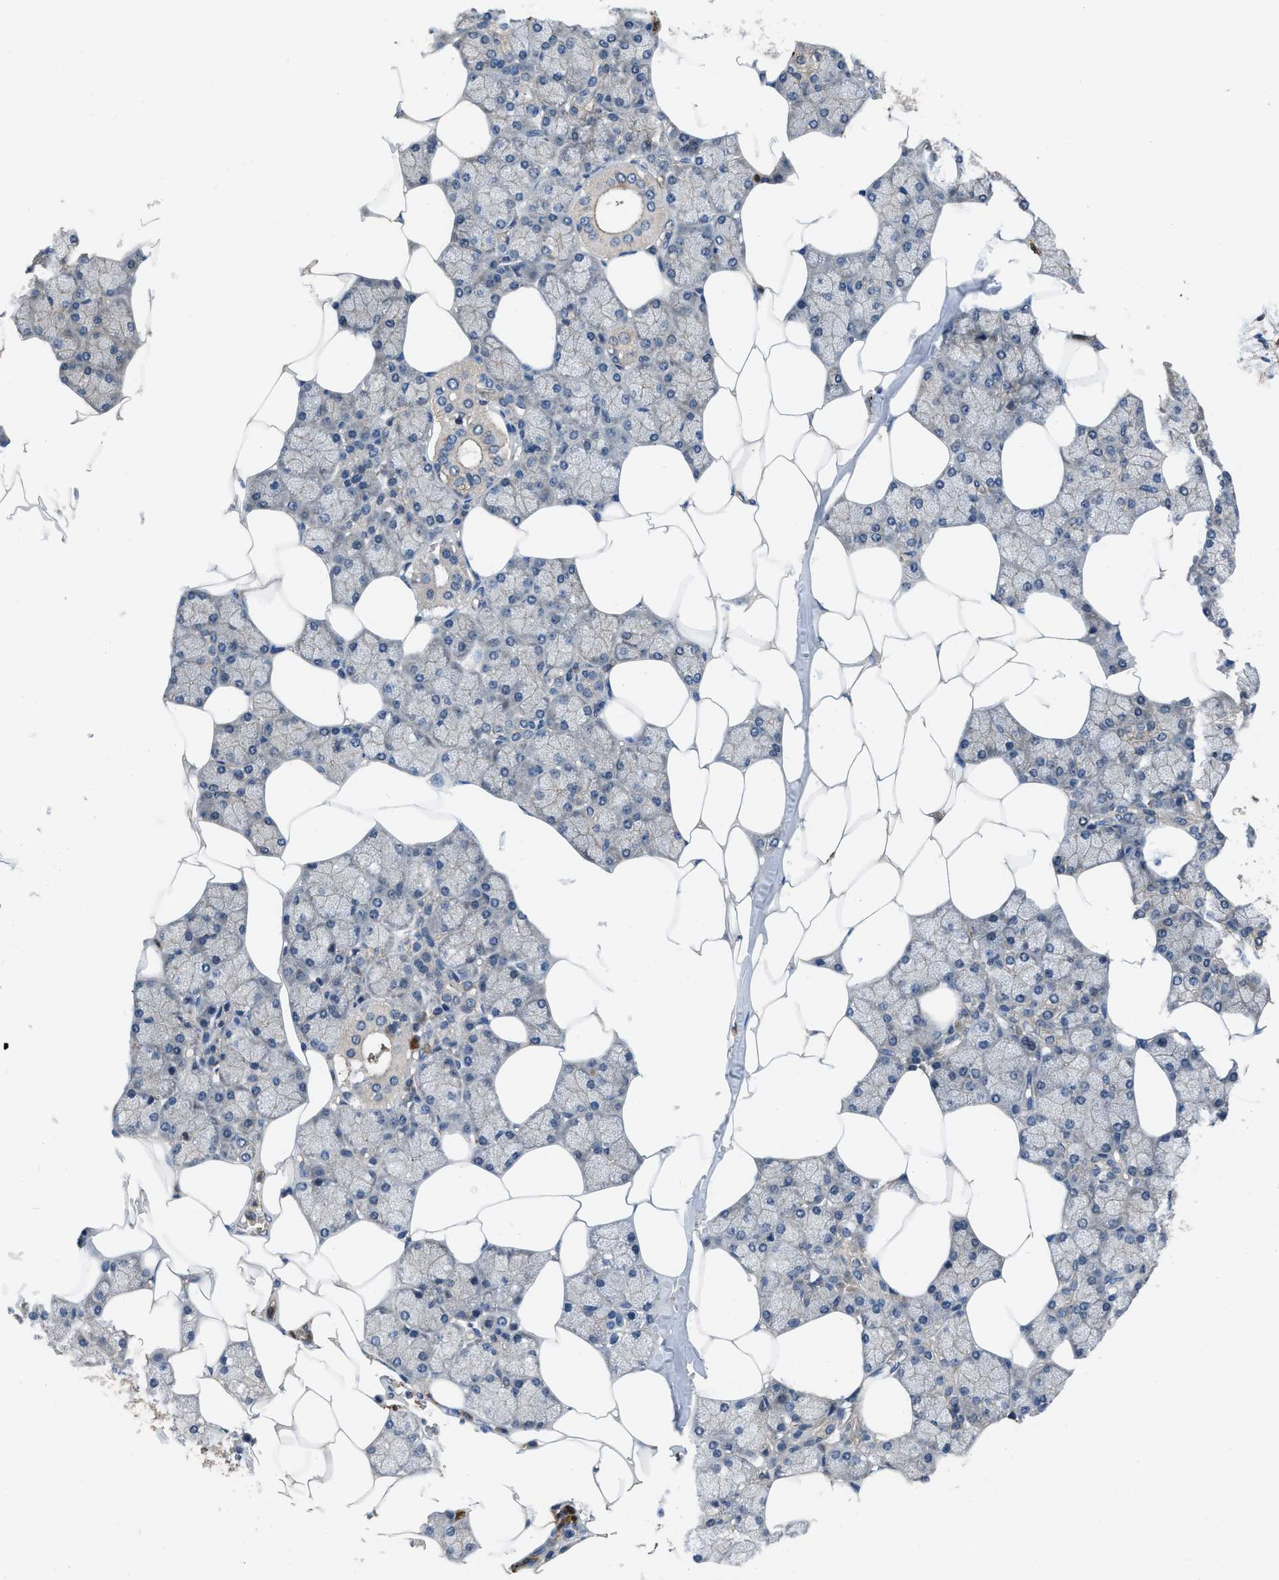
{"staining": {"intensity": "moderate", "quantity": "25%-75%", "location": "cytoplasmic/membranous"}, "tissue": "salivary gland", "cell_type": "Glandular cells", "image_type": "normal", "snomed": [{"axis": "morphology", "description": "Normal tissue, NOS"}, {"axis": "topography", "description": "Salivary gland"}], "caption": "Protein analysis of benign salivary gland displays moderate cytoplasmic/membranous positivity in approximately 25%-75% of glandular cells.", "gene": "USP25", "patient": {"sex": "male", "age": 62}}